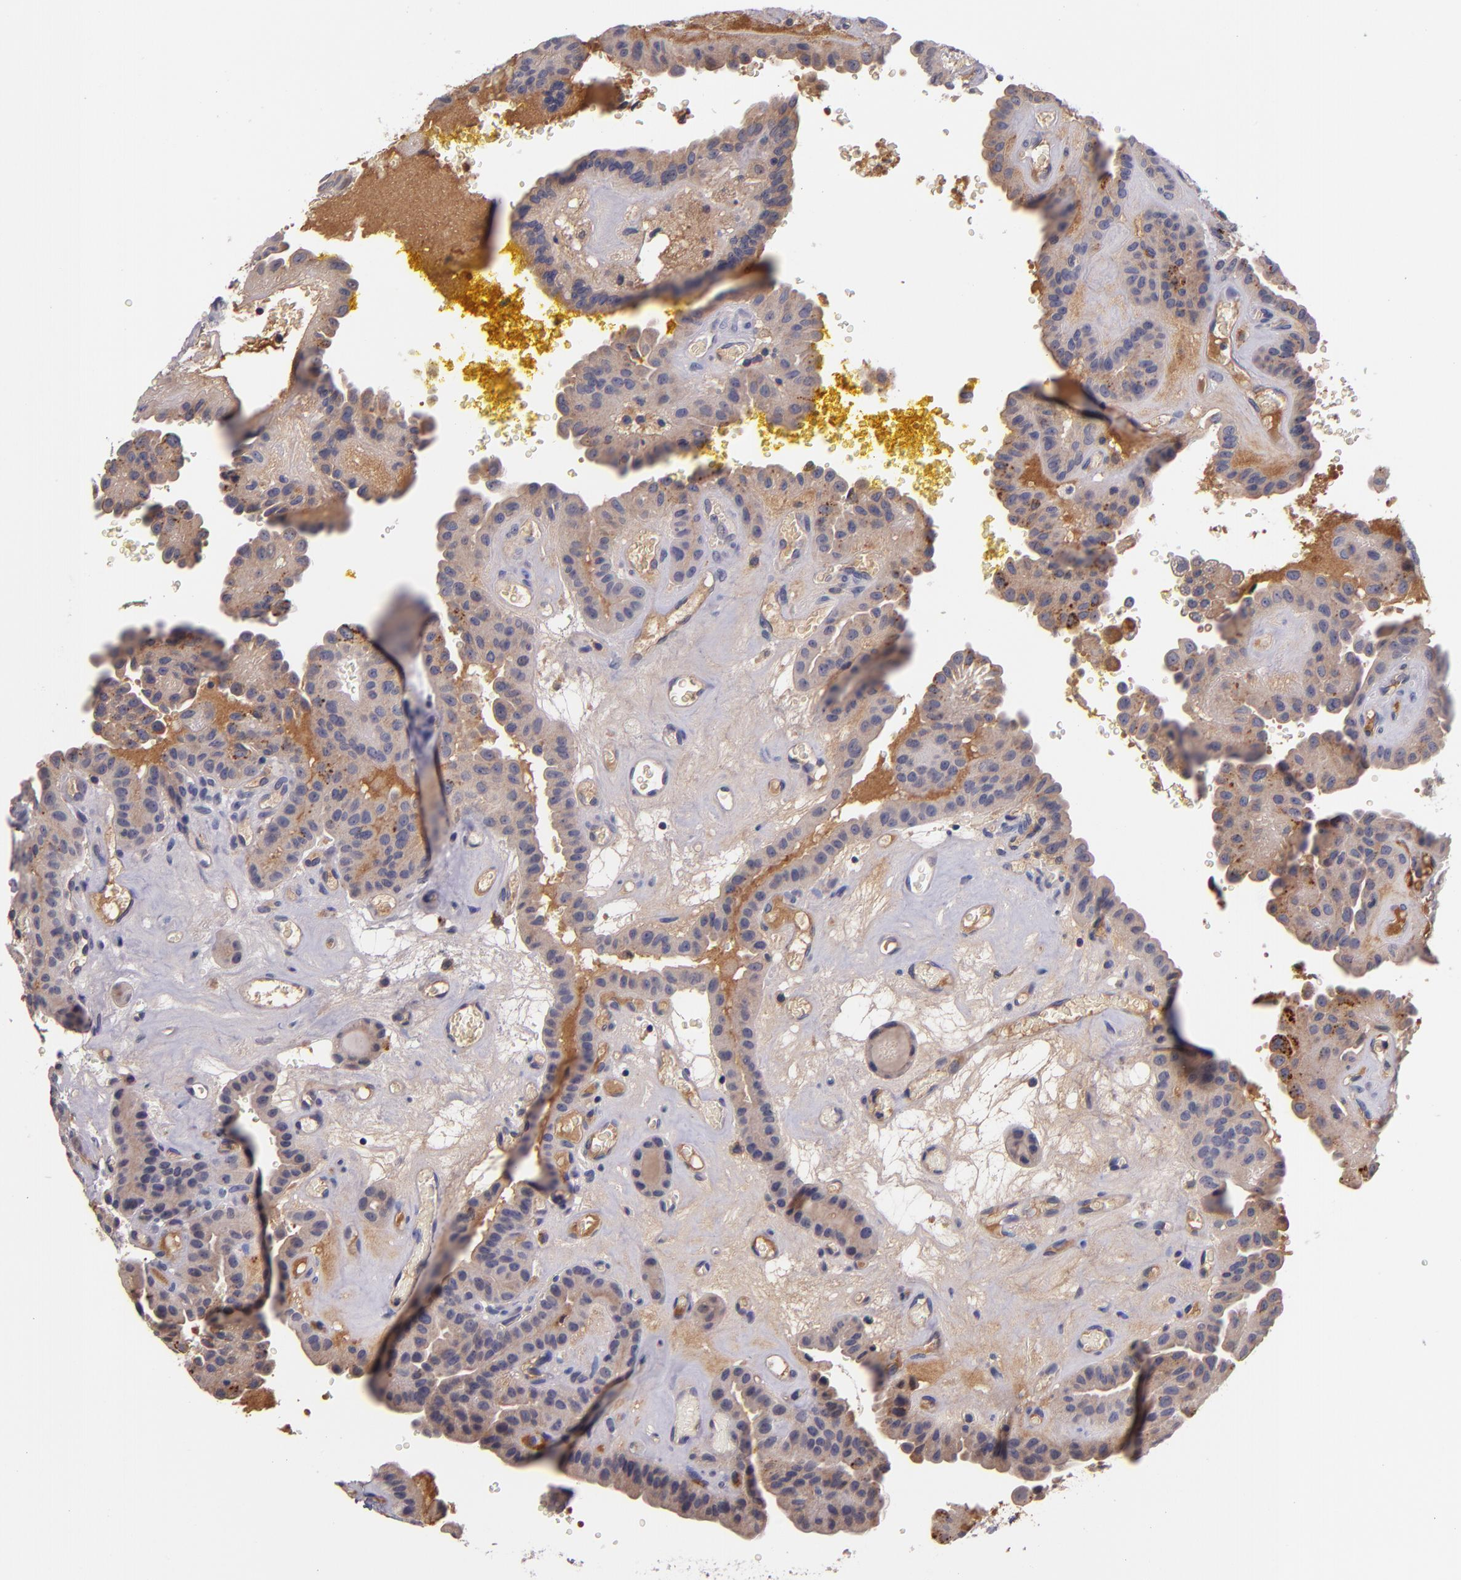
{"staining": {"intensity": "weak", "quantity": ">75%", "location": "cytoplasmic/membranous"}, "tissue": "thyroid cancer", "cell_type": "Tumor cells", "image_type": "cancer", "snomed": [{"axis": "morphology", "description": "Papillary adenocarcinoma, NOS"}, {"axis": "topography", "description": "Thyroid gland"}], "caption": "The micrograph shows immunohistochemical staining of thyroid cancer. There is weak cytoplasmic/membranous staining is appreciated in approximately >75% of tumor cells. (brown staining indicates protein expression, while blue staining denotes nuclei).", "gene": "RBP4", "patient": {"sex": "male", "age": 87}}